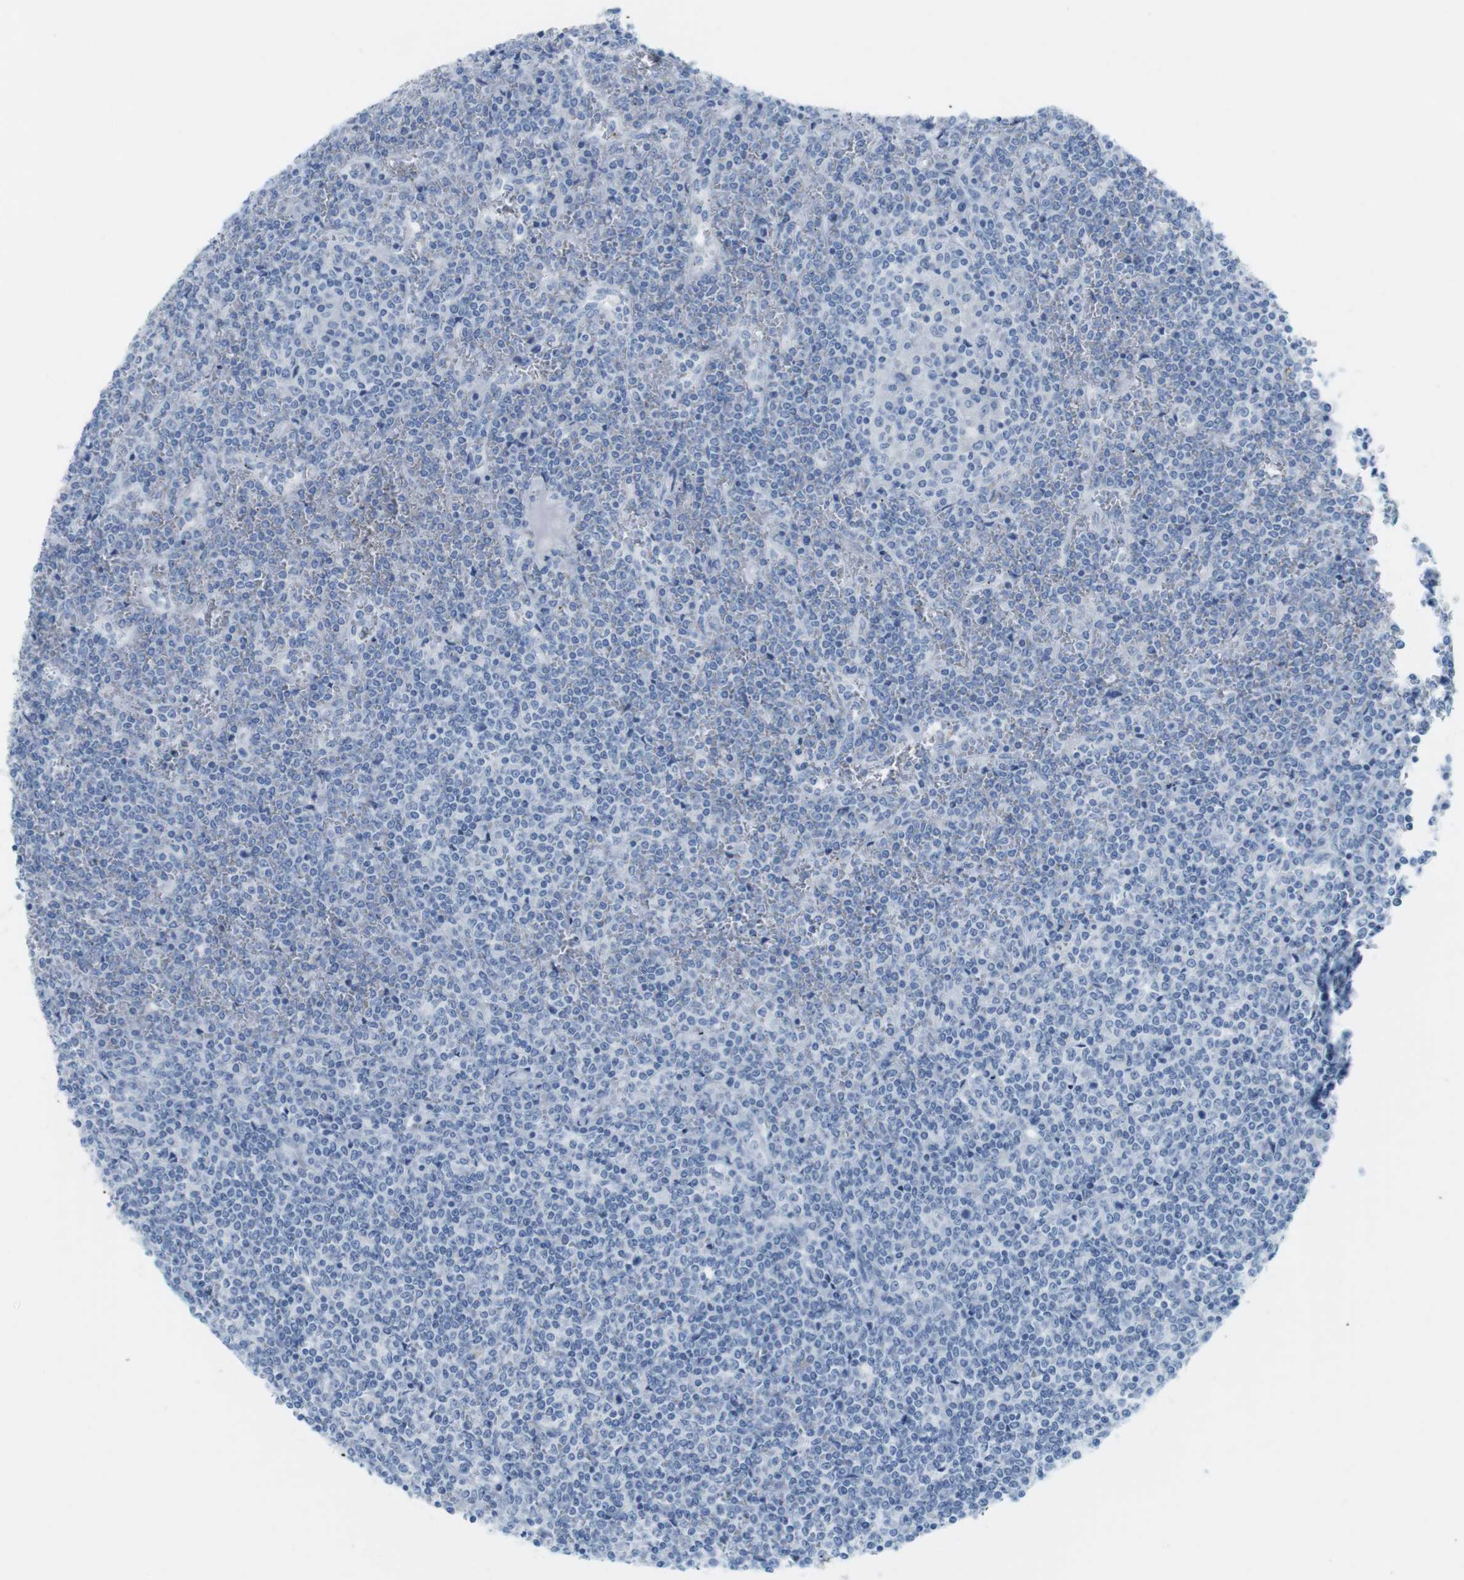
{"staining": {"intensity": "negative", "quantity": "none", "location": "none"}, "tissue": "lymphoma", "cell_type": "Tumor cells", "image_type": "cancer", "snomed": [{"axis": "morphology", "description": "Malignant lymphoma, non-Hodgkin's type, Low grade"}, {"axis": "topography", "description": "Spleen"}], "caption": "This image is of low-grade malignant lymphoma, non-Hodgkin's type stained with immunohistochemistry (IHC) to label a protein in brown with the nuclei are counter-stained blue. There is no positivity in tumor cells. (DAB (3,3'-diaminobenzidine) immunohistochemistry visualized using brightfield microscopy, high magnification).", "gene": "TNNT2", "patient": {"sex": "female", "age": 19}}